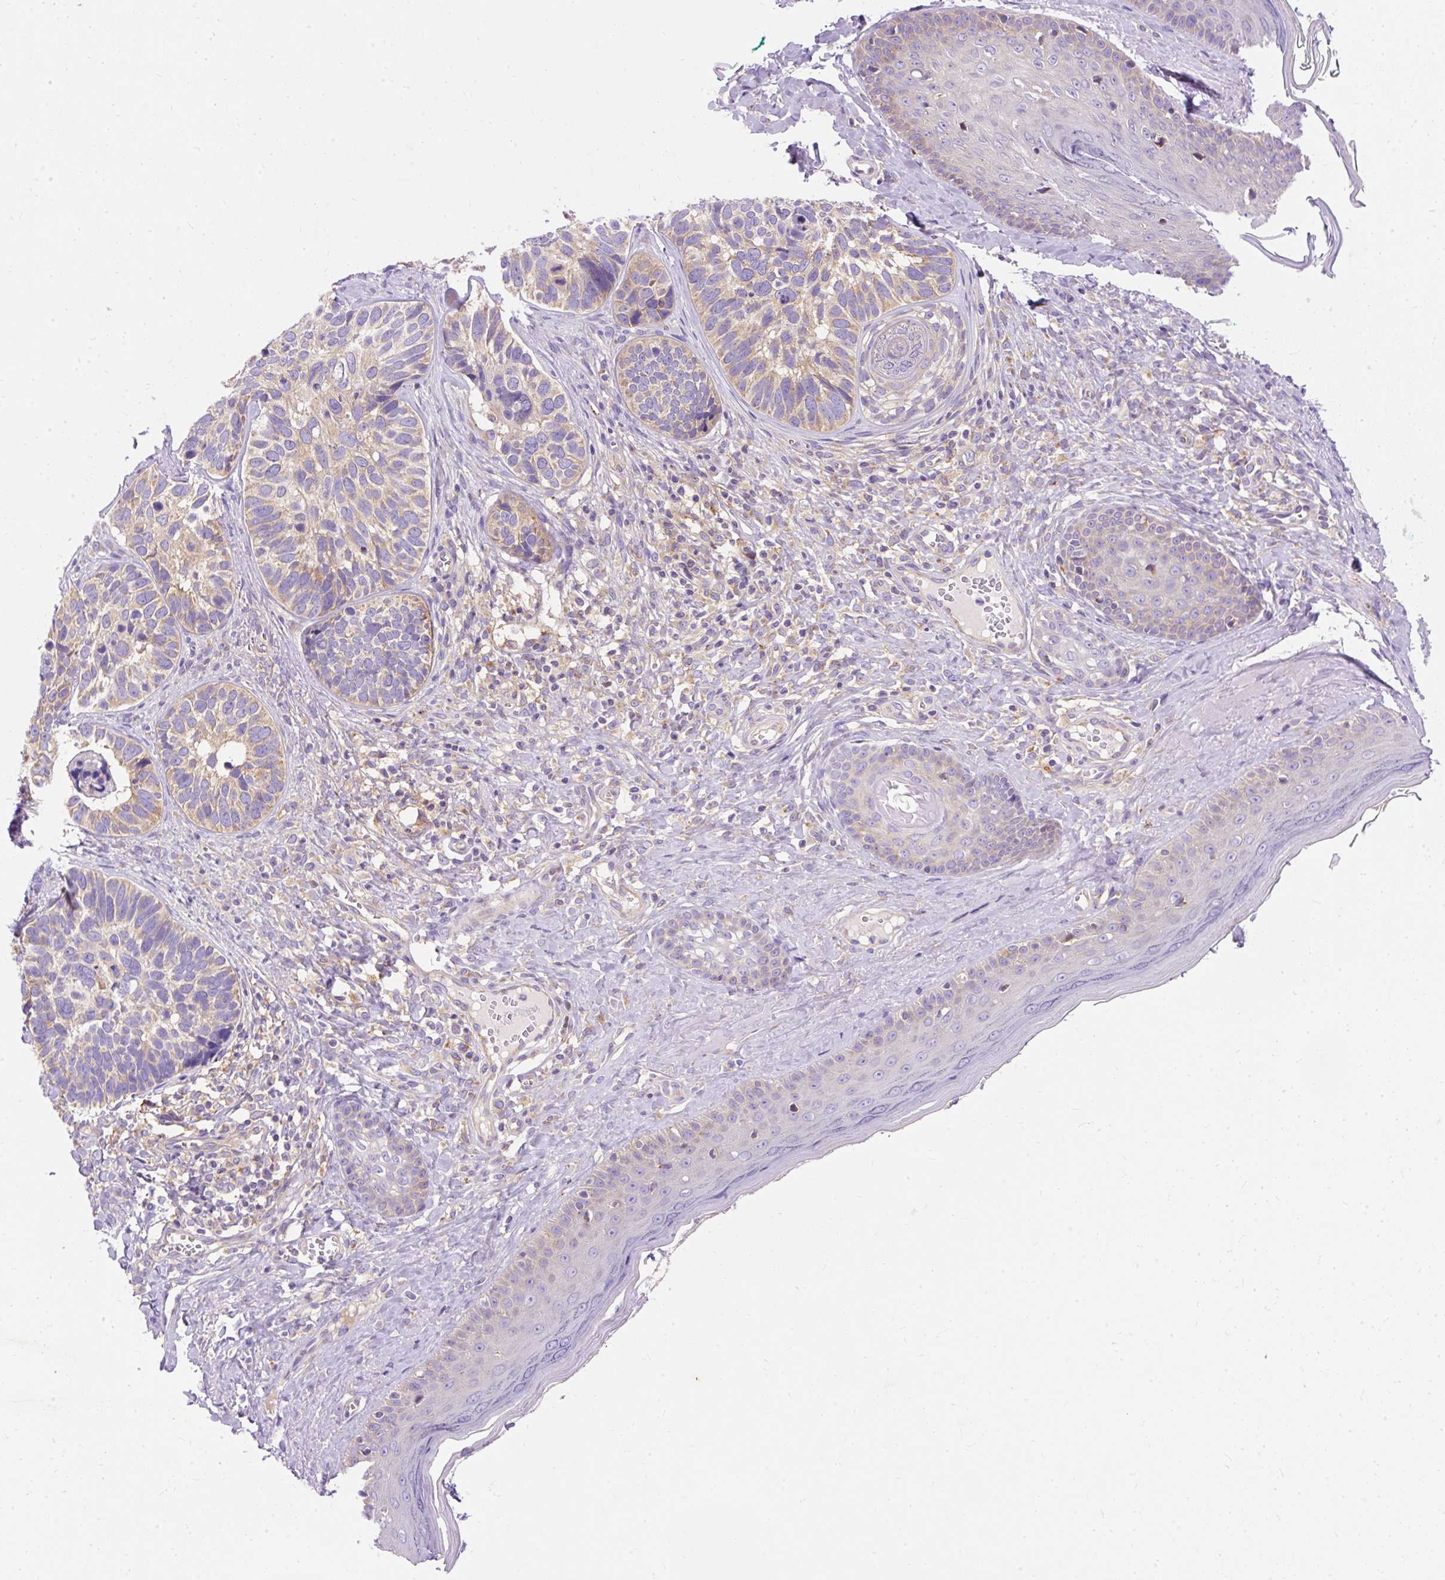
{"staining": {"intensity": "weak", "quantity": "25%-75%", "location": "cytoplasmic/membranous"}, "tissue": "skin cancer", "cell_type": "Tumor cells", "image_type": "cancer", "snomed": [{"axis": "morphology", "description": "Basal cell carcinoma"}, {"axis": "topography", "description": "Skin"}], "caption": "The histopathology image shows a brown stain indicating the presence of a protein in the cytoplasmic/membranous of tumor cells in skin cancer (basal cell carcinoma).", "gene": "OR4K15", "patient": {"sex": "male", "age": 62}}